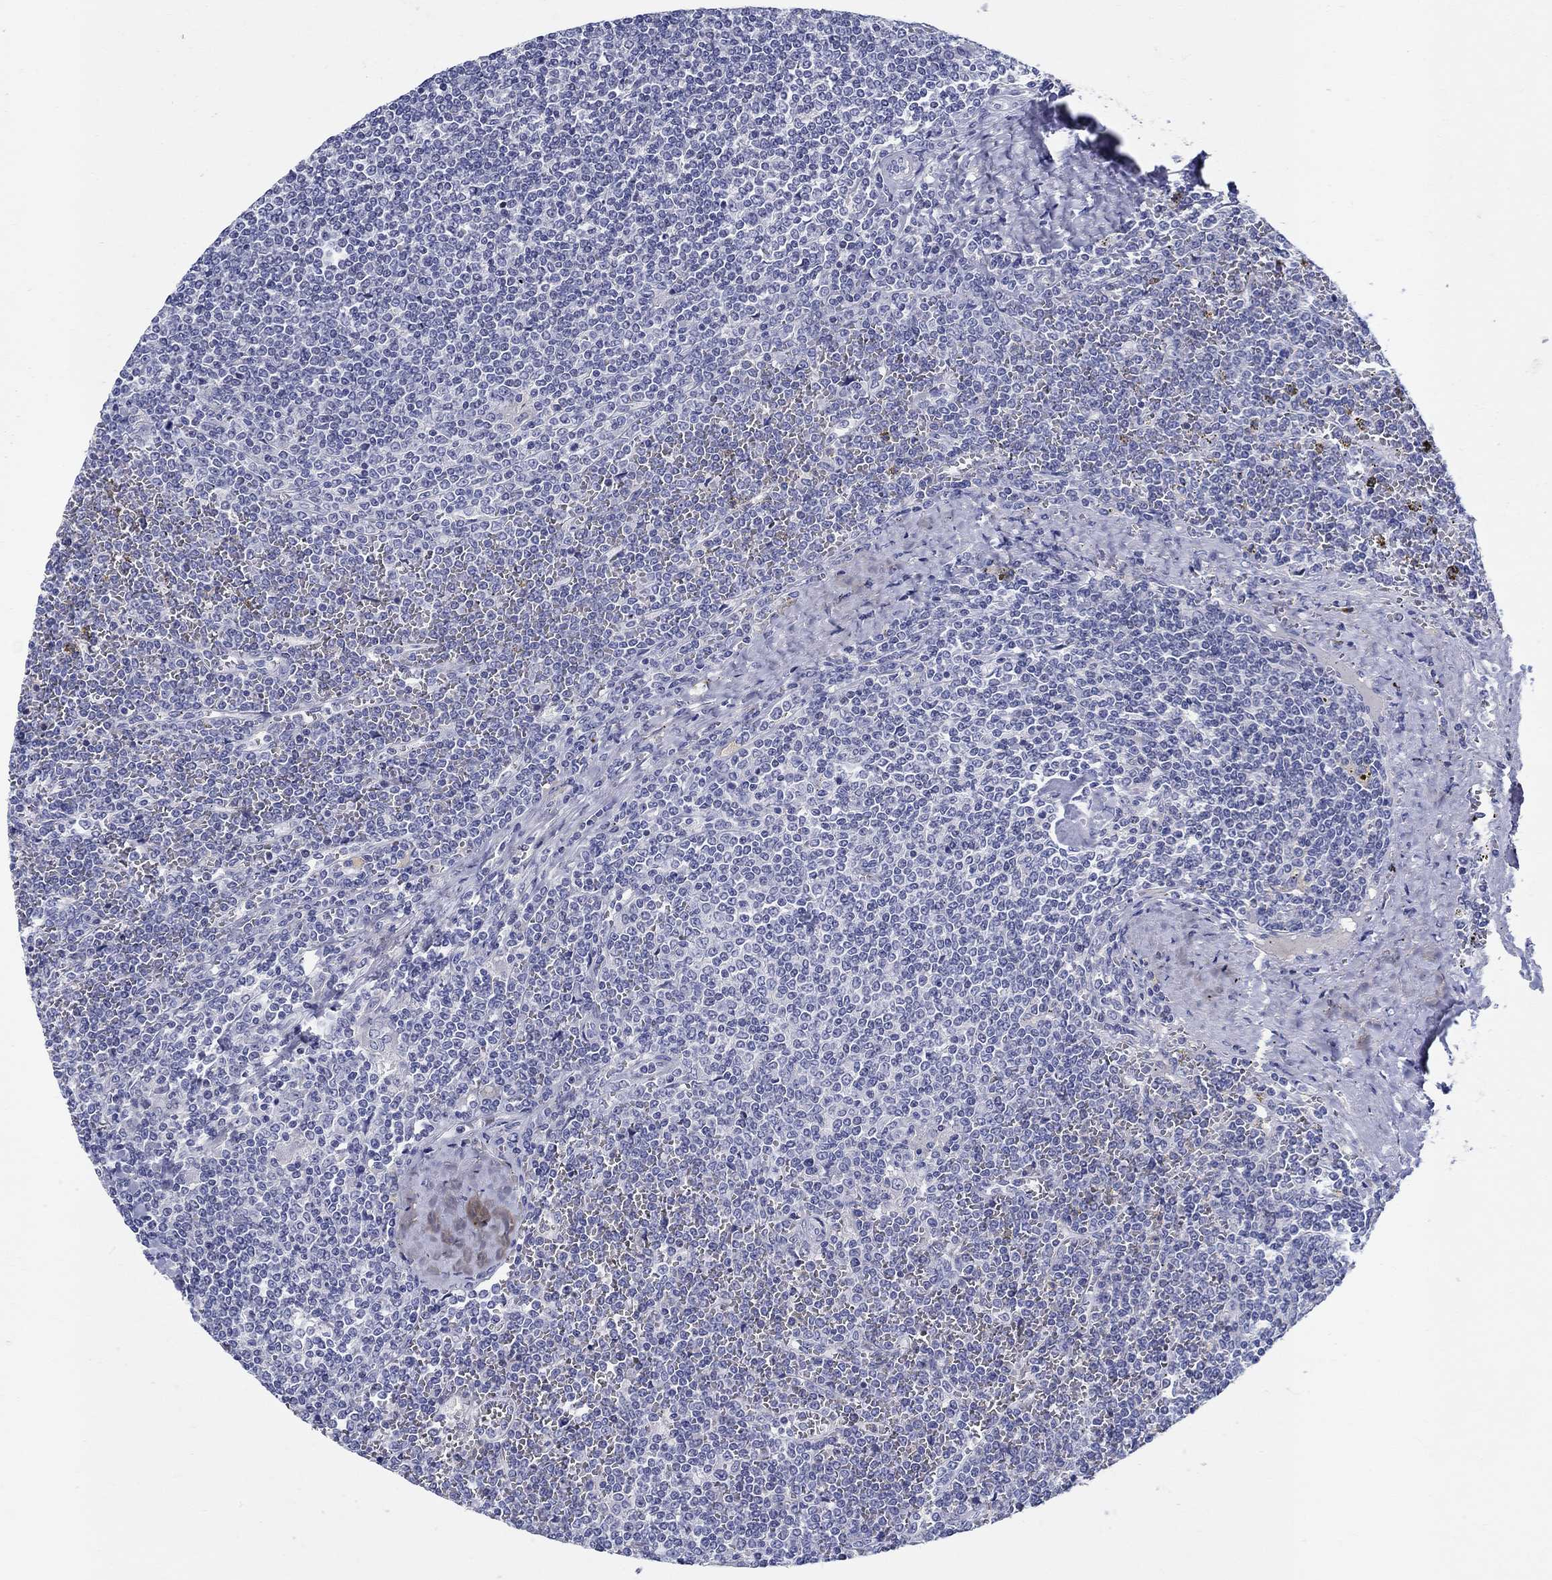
{"staining": {"intensity": "negative", "quantity": "none", "location": "none"}, "tissue": "lymphoma", "cell_type": "Tumor cells", "image_type": "cancer", "snomed": [{"axis": "morphology", "description": "Malignant lymphoma, non-Hodgkin's type, Low grade"}, {"axis": "topography", "description": "Spleen"}], "caption": "The micrograph shows no significant expression in tumor cells of lymphoma. (DAB immunohistochemistry visualized using brightfield microscopy, high magnification).", "gene": "CRYGD", "patient": {"sex": "female", "age": 19}}